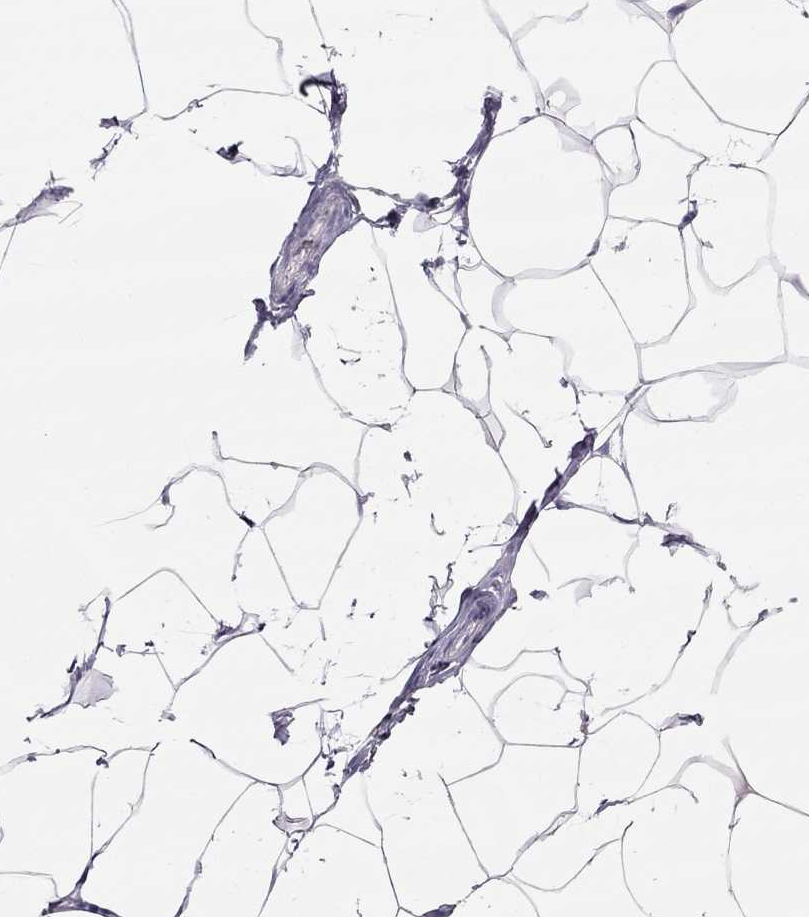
{"staining": {"intensity": "negative", "quantity": "none", "location": "none"}, "tissue": "breast", "cell_type": "Adipocytes", "image_type": "normal", "snomed": [{"axis": "morphology", "description": "Normal tissue, NOS"}, {"axis": "topography", "description": "Breast"}], "caption": "An immunohistochemistry photomicrograph of normal breast is shown. There is no staining in adipocytes of breast.", "gene": "PDE6A", "patient": {"sex": "female", "age": 32}}